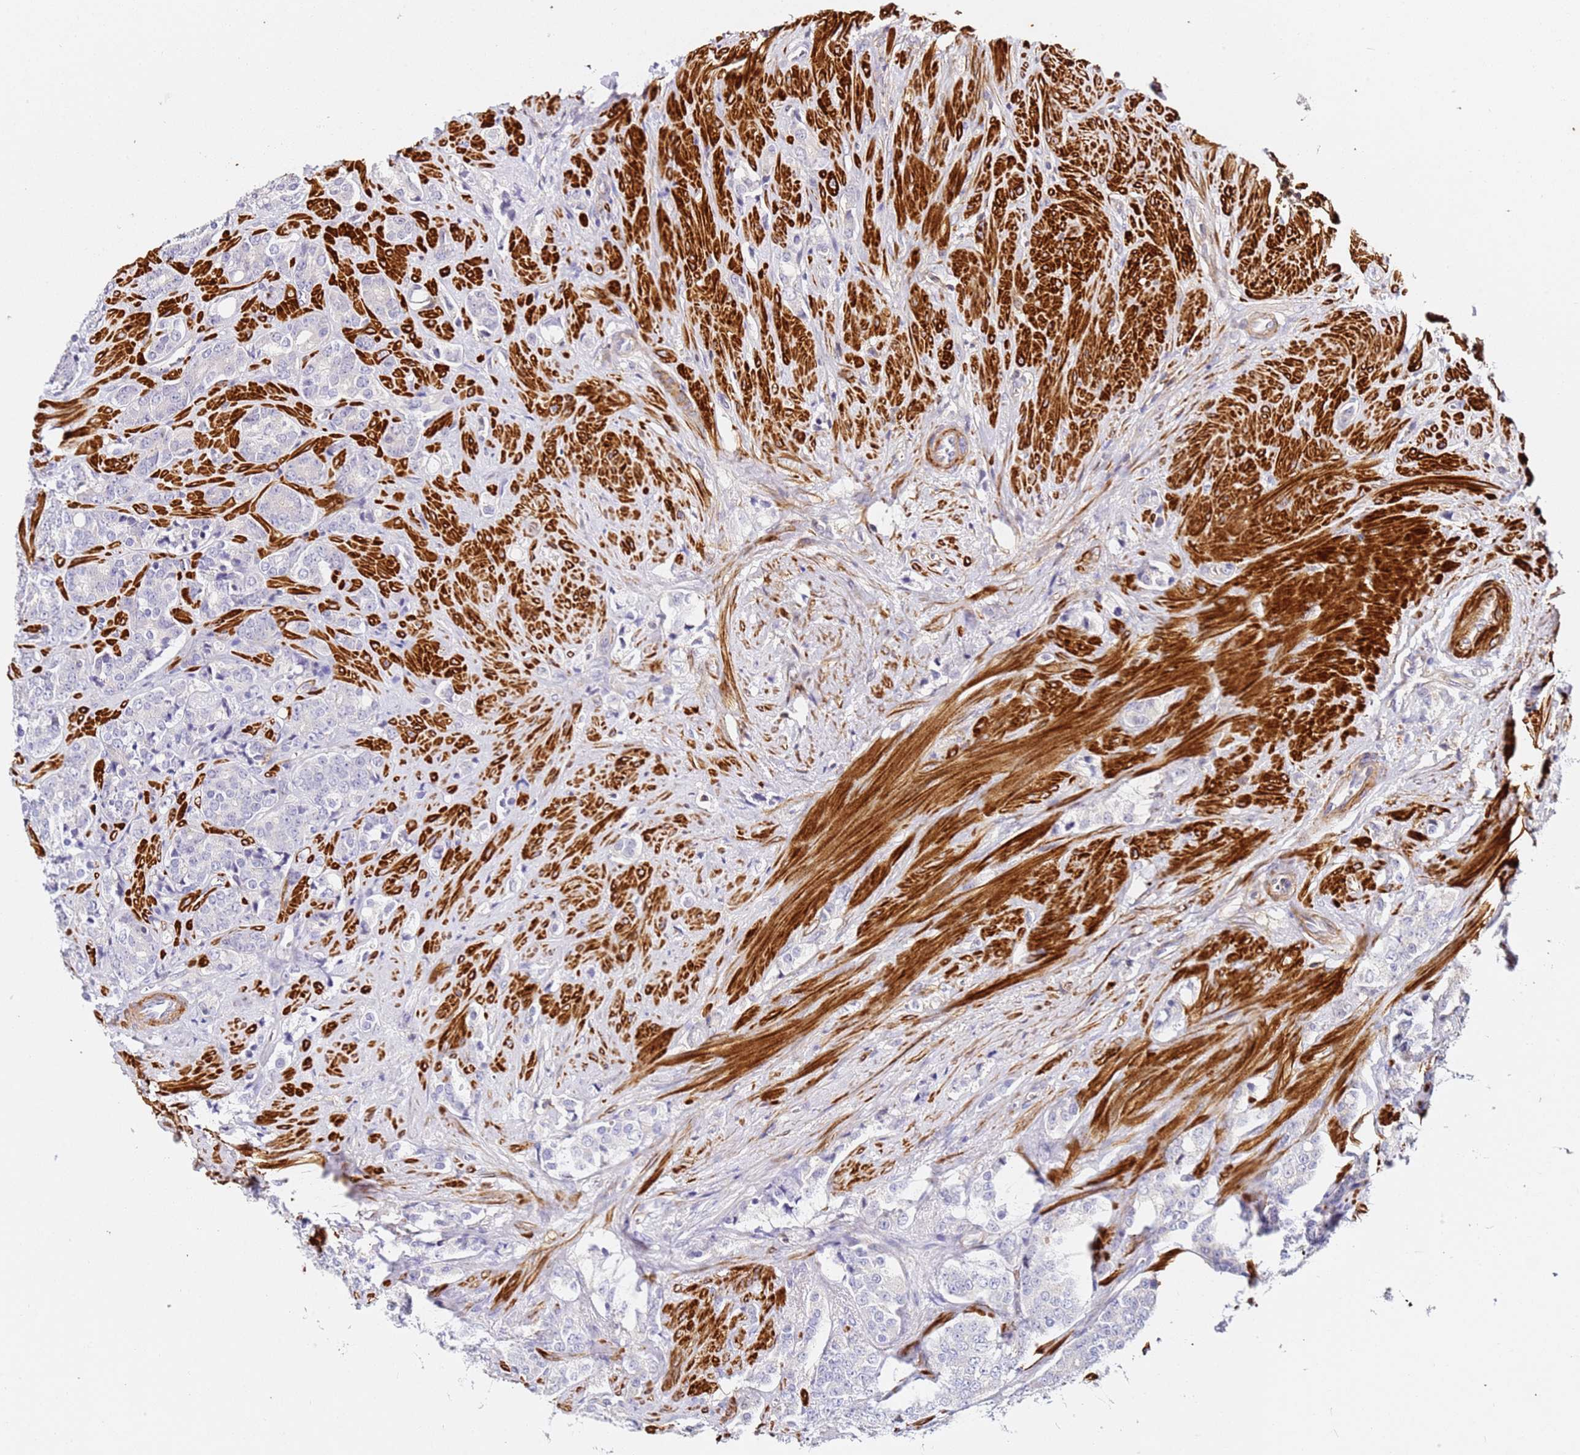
{"staining": {"intensity": "negative", "quantity": "none", "location": "none"}, "tissue": "prostate cancer", "cell_type": "Tumor cells", "image_type": "cancer", "snomed": [{"axis": "morphology", "description": "Adenocarcinoma, High grade"}, {"axis": "topography", "description": "Prostate"}], "caption": "DAB (3,3'-diaminobenzidine) immunohistochemical staining of prostate cancer shows no significant expression in tumor cells. The staining is performed using DAB (3,3'-diaminobenzidine) brown chromogen with nuclei counter-stained in using hematoxylin.", "gene": "ZNF671", "patient": {"sex": "male", "age": 62}}